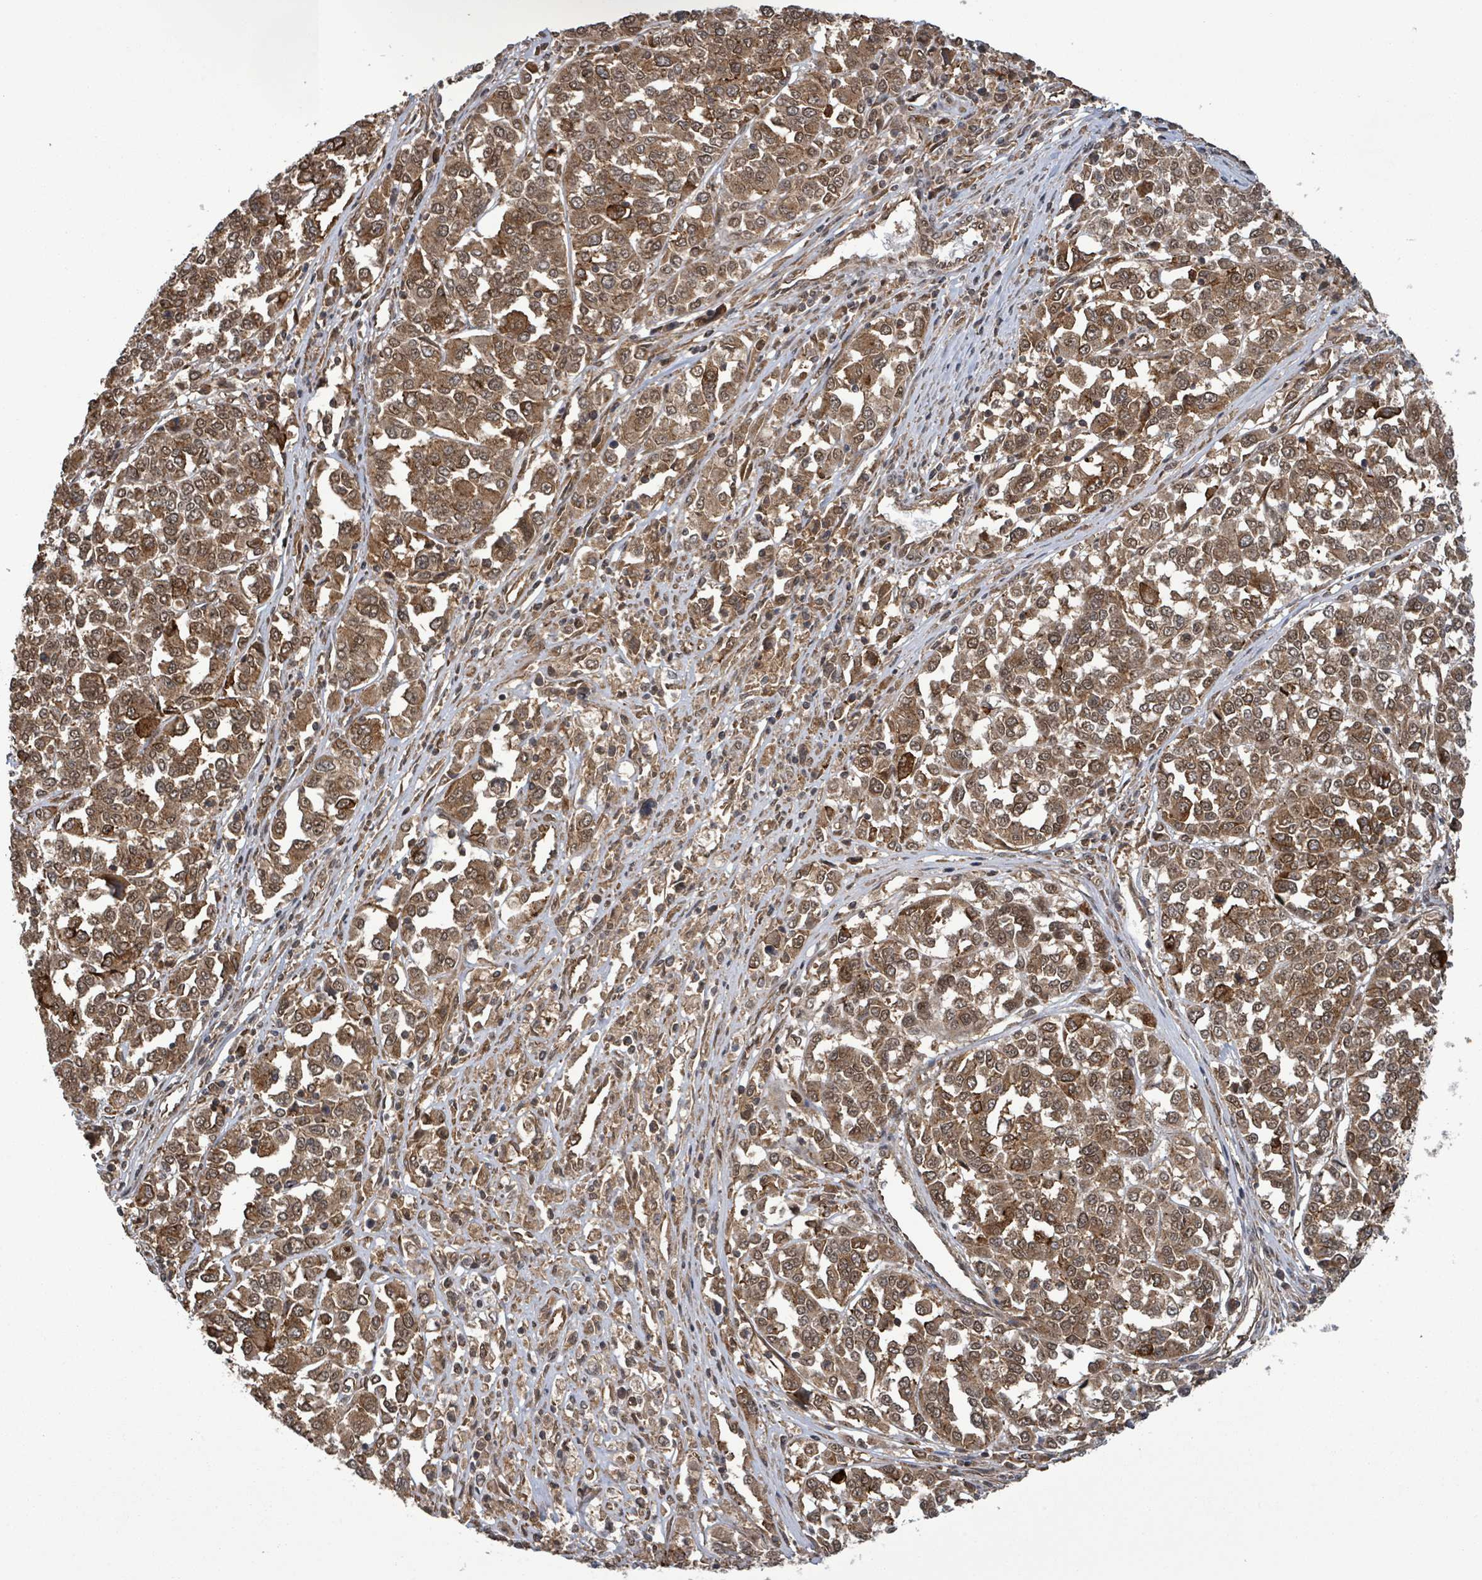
{"staining": {"intensity": "moderate", "quantity": ">75%", "location": "cytoplasmic/membranous,nuclear"}, "tissue": "melanoma", "cell_type": "Tumor cells", "image_type": "cancer", "snomed": [{"axis": "morphology", "description": "Malignant melanoma, Metastatic site"}, {"axis": "topography", "description": "Lymph node"}], "caption": "Immunohistochemical staining of human melanoma shows medium levels of moderate cytoplasmic/membranous and nuclear positivity in about >75% of tumor cells.", "gene": "KLC1", "patient": {"sex": "male", "age": 44}}